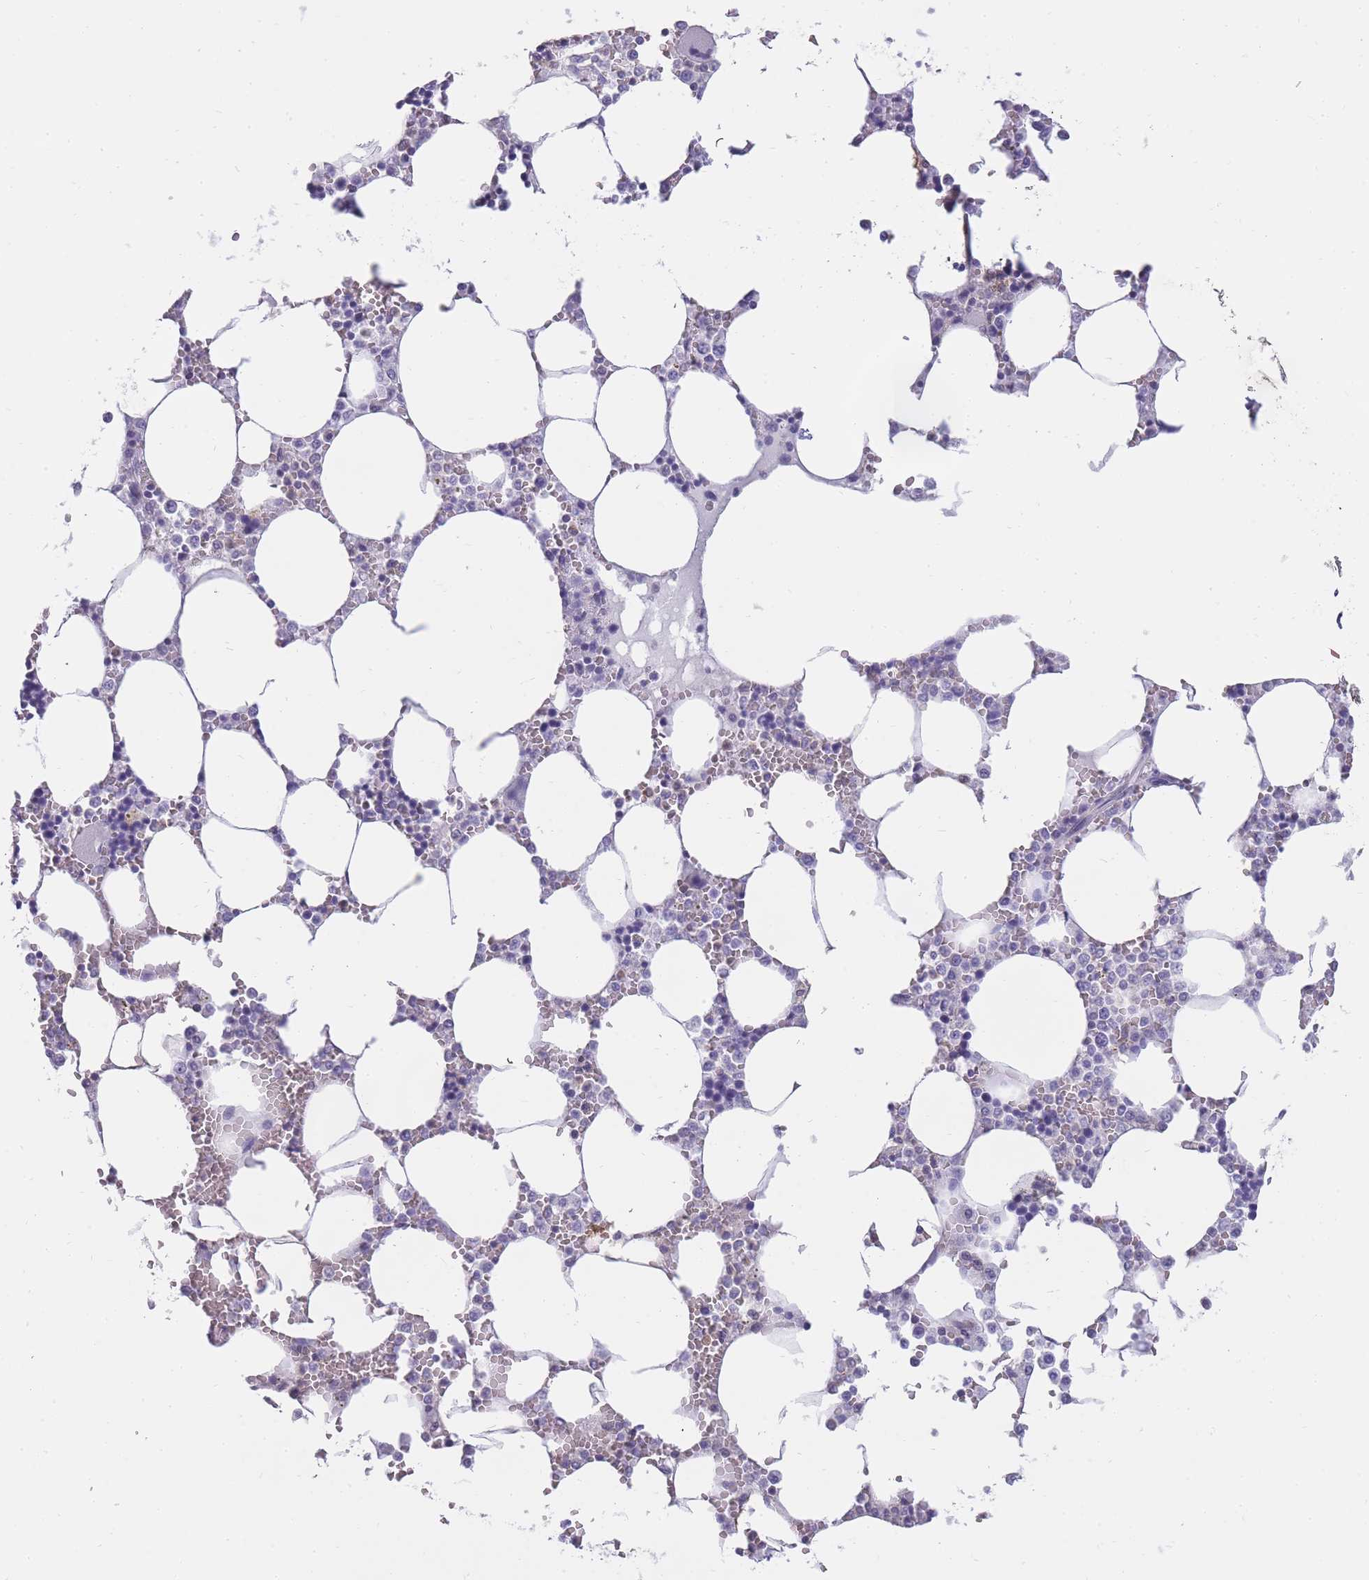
{"staining": {"intensity": "negative", "quantity": "none", "location": "none"}, "tissue": "bone marrow", "cell_type": "Hematopoietic cells", "image_type": "normal", "snomed": [{"axis": "morphology", "description": "Normal tissue, NOS"}, {"axis": "topography", "description": "Bone marrow"}], "caption": "Histopathology image shows no significant protein expression in hematopoietic cells of benign bone marrow. The staining was performed using DAB (3,3'-diaminobenzidine) to visualize the protein expression in brown, while the nuclei were stained in blue with hematoxylin (Magnification: 20x).", "gene": "ZNF662", "patient": {"sex": "male", "age": 64}}